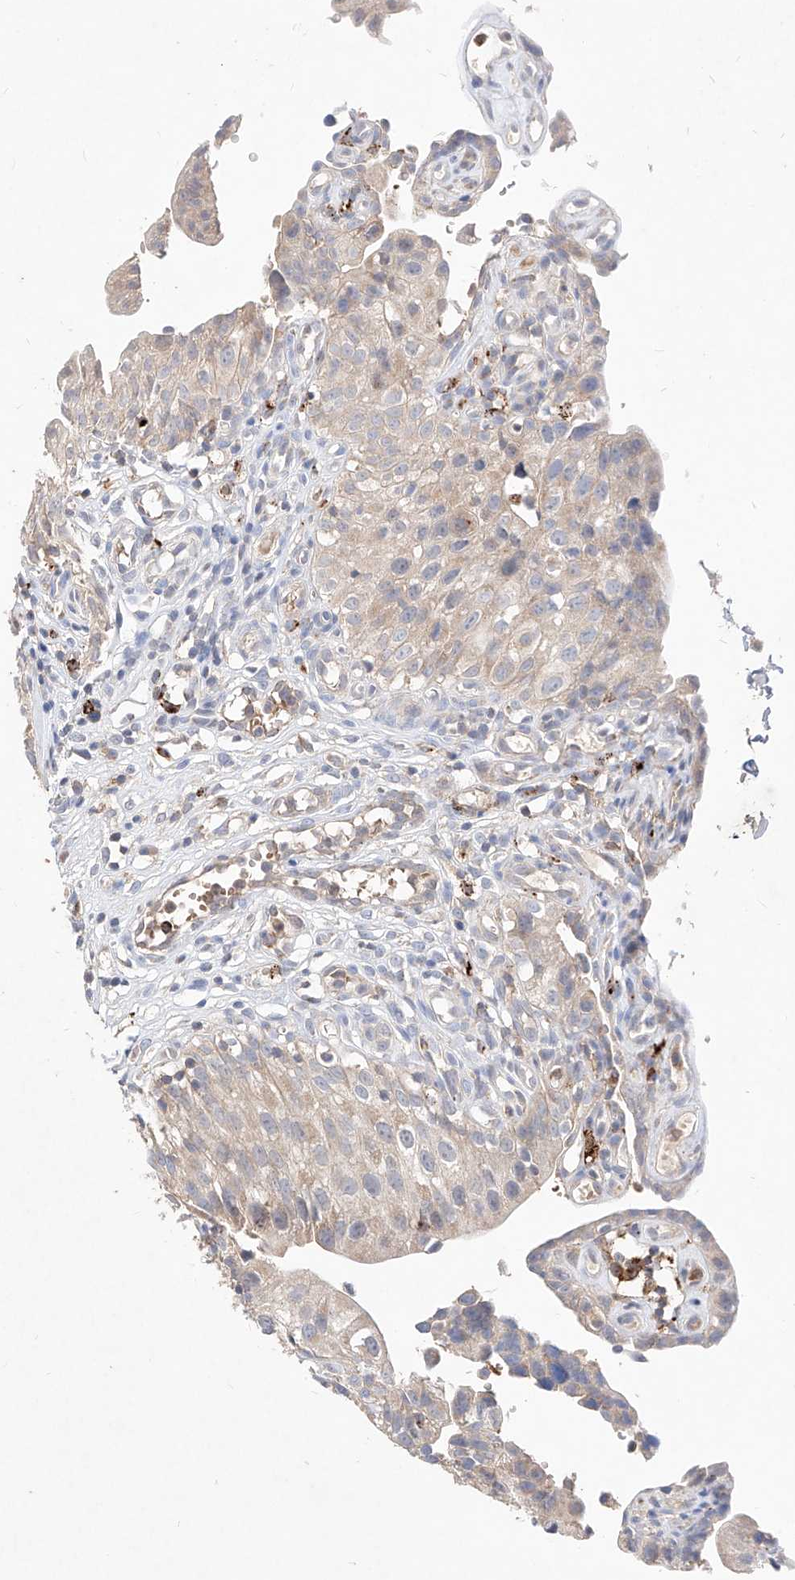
{"staining": {"intensity": "weak", "quantity": "25%-75%", "location": "cytoplasmic/membranous"}, "tissue": "urinary bladder", "cell_type": "Urothelial cells", "image_type": "normal", "snomed": [{"axis": "morphology", "description": "Normal tissue, NOS"}, {"axis": "topography", "description": "Urinary bladder"}], "caption": "Immunohistochemical staining of benign human urinary bladder shows 25%-75% levels of weak cytoplasmic/membranous protein positivity in approximately 25%-75% of urothelial cells. The protein of interest is shown in brown color, while the nuclei are stained blue.", "gene": "TSNAX", "patient": {"sex": "male", "age": 51}}